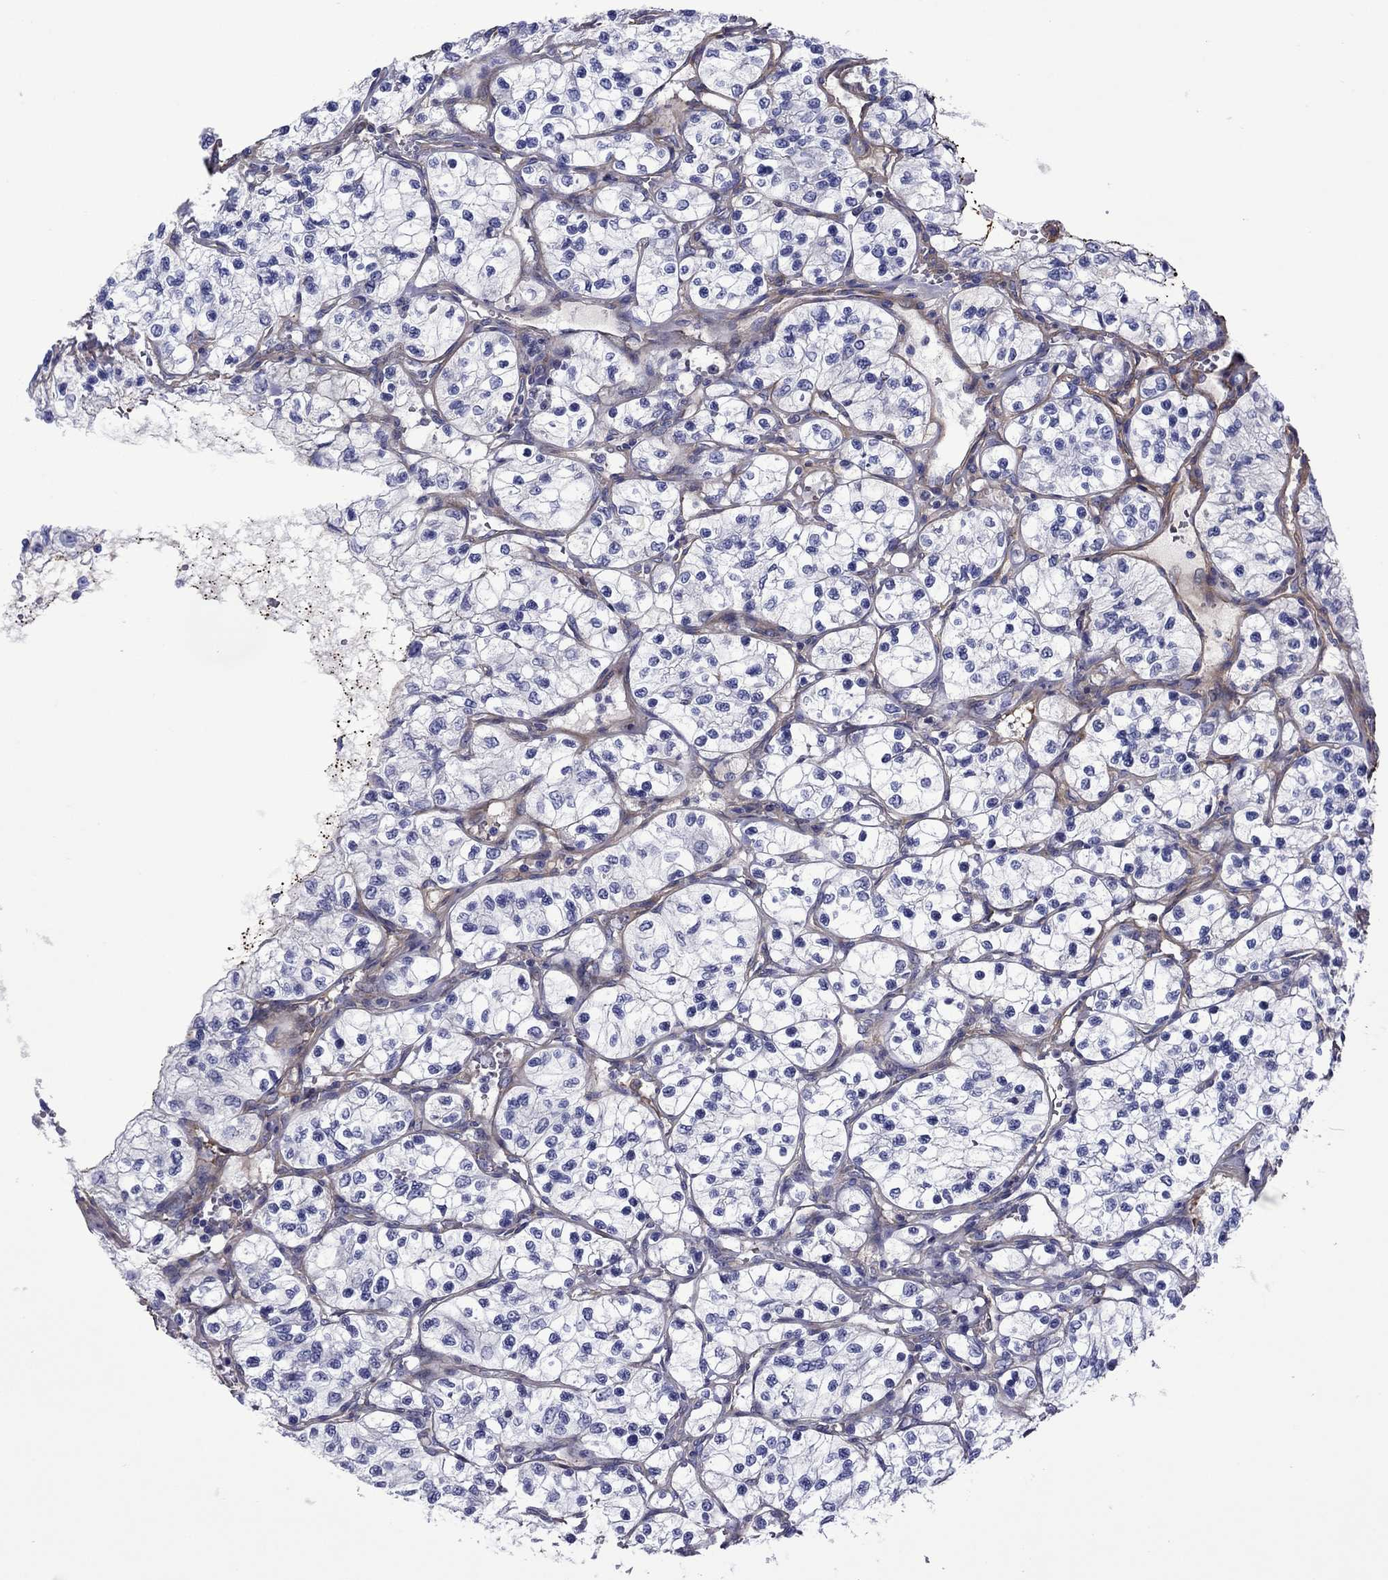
{"staining": {"intensity": "negative", "quantity": "none", "location": "none"}, "tissue": "renal cancer", "cell_type": "Tumor cells", "image_type": "cancer", "snomed": [{"axis": "morphology", "description": "Adenocarcinoma, NOS"}, {"axis": "topography", "description": "Kidney"}], "caption": "Immunohistochemistry photomicrograph of neoplastic tissue: human adenocarcinoma (renal) stained with DAB (3,3'-diaminobenzidine) displays no significant protein positivity in tumor cells.", "gene": "HSPG2", "patient": {"sex": "female", "age": 69}}